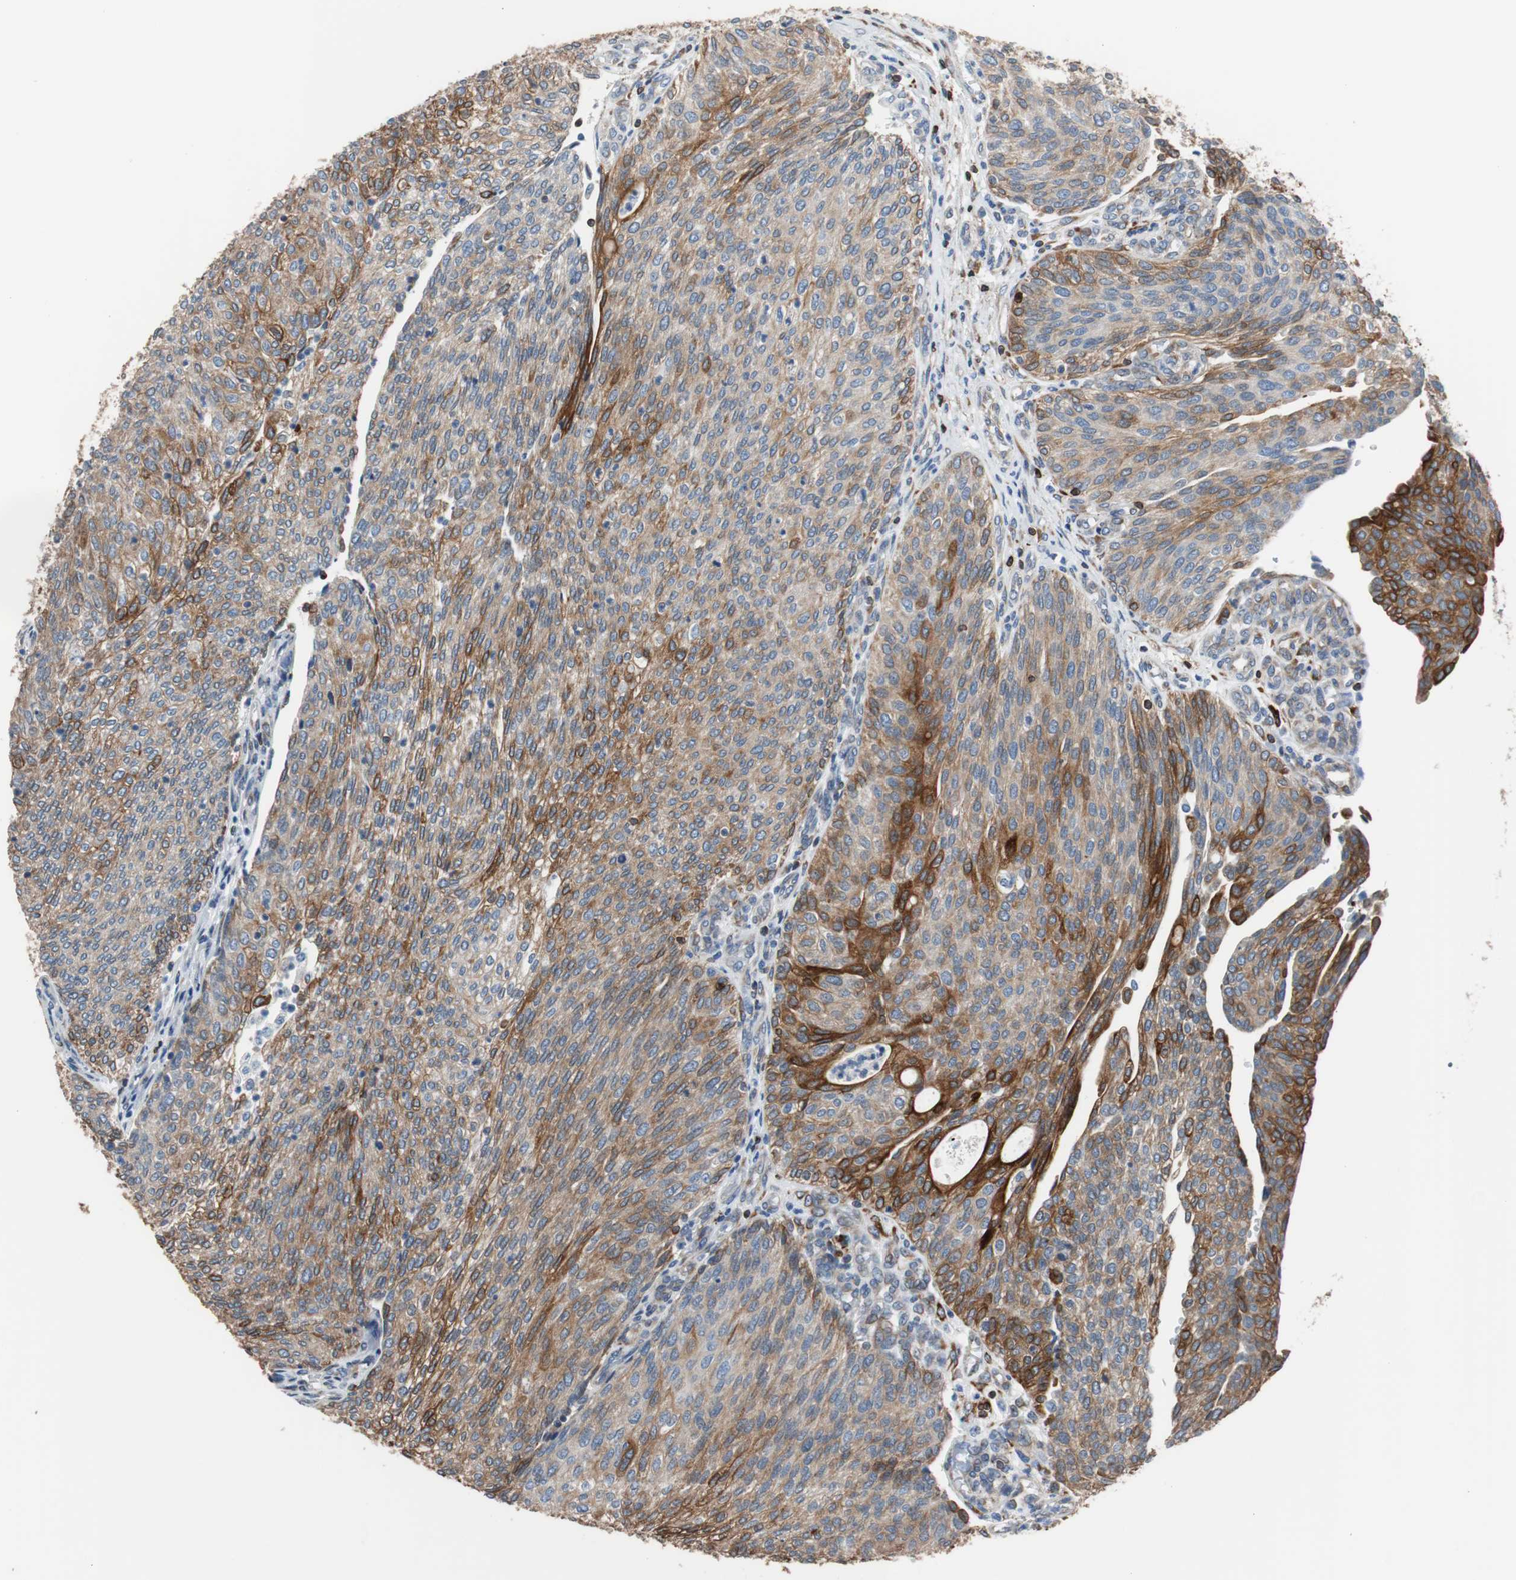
{"staining": {"intensity": "moderate", "quantity": ">75%", "location": "cytoplasmic/membranous"}, "tissue": "urothelial cancer", "cell_type": "Tumor cells", "image_type": "cancer", "snomed": [{"axis": "morphology", "description": "Urothelial carcinoma, Low grade"}, {"axis": "topography", "description": "Urinary bladder"}], "caption": "About >75% of tumor cells in human urothelial cancer demonstrate moderate cytoplasmic/membranous protein positivity as visualized by brown immunohistochemical staining.", "gene": "PBXIP1", "patient": {"sex": "female", "age": 79}}